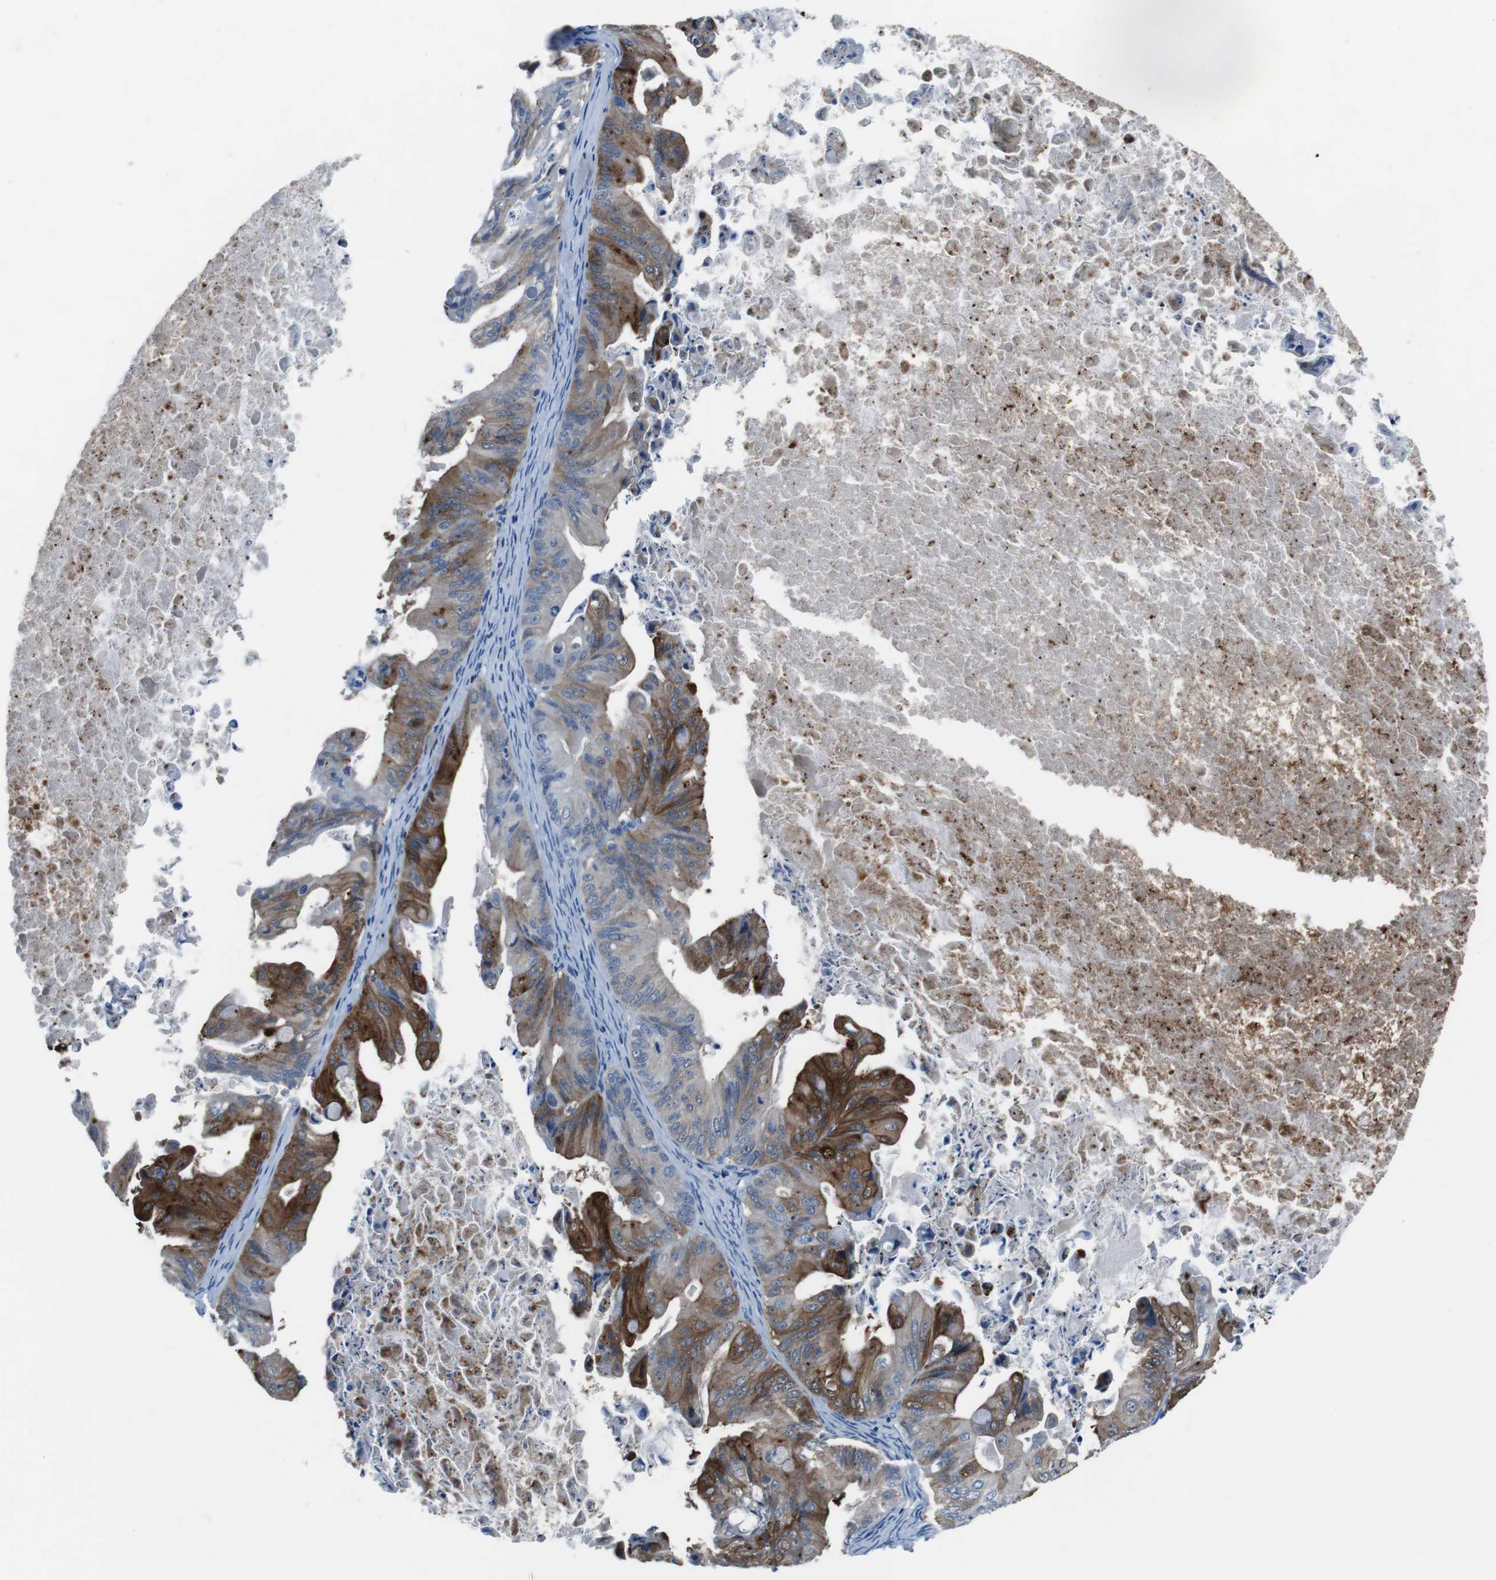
{"staining": {"intensity": "moderate", "quantity": "25%-75%", "location": "cytoplasmic/membranous"}, "tissue": "ovarian cancer", "cell_type": "Tumor cells", "image_type": "cancer", "snomed": [{"axis": "morphology", "description": "Cystadenocarcinoma, mucinous, NOS"}, {"axis": "topography", "description": "Ovary"}], "caption": "Human ovarian mucinous cystadenocarcinoma stained with a protein marker shows moderate staining in tumor cells.", "gene": "TULP3", "patient": {"sex": "female", "age": 37}}